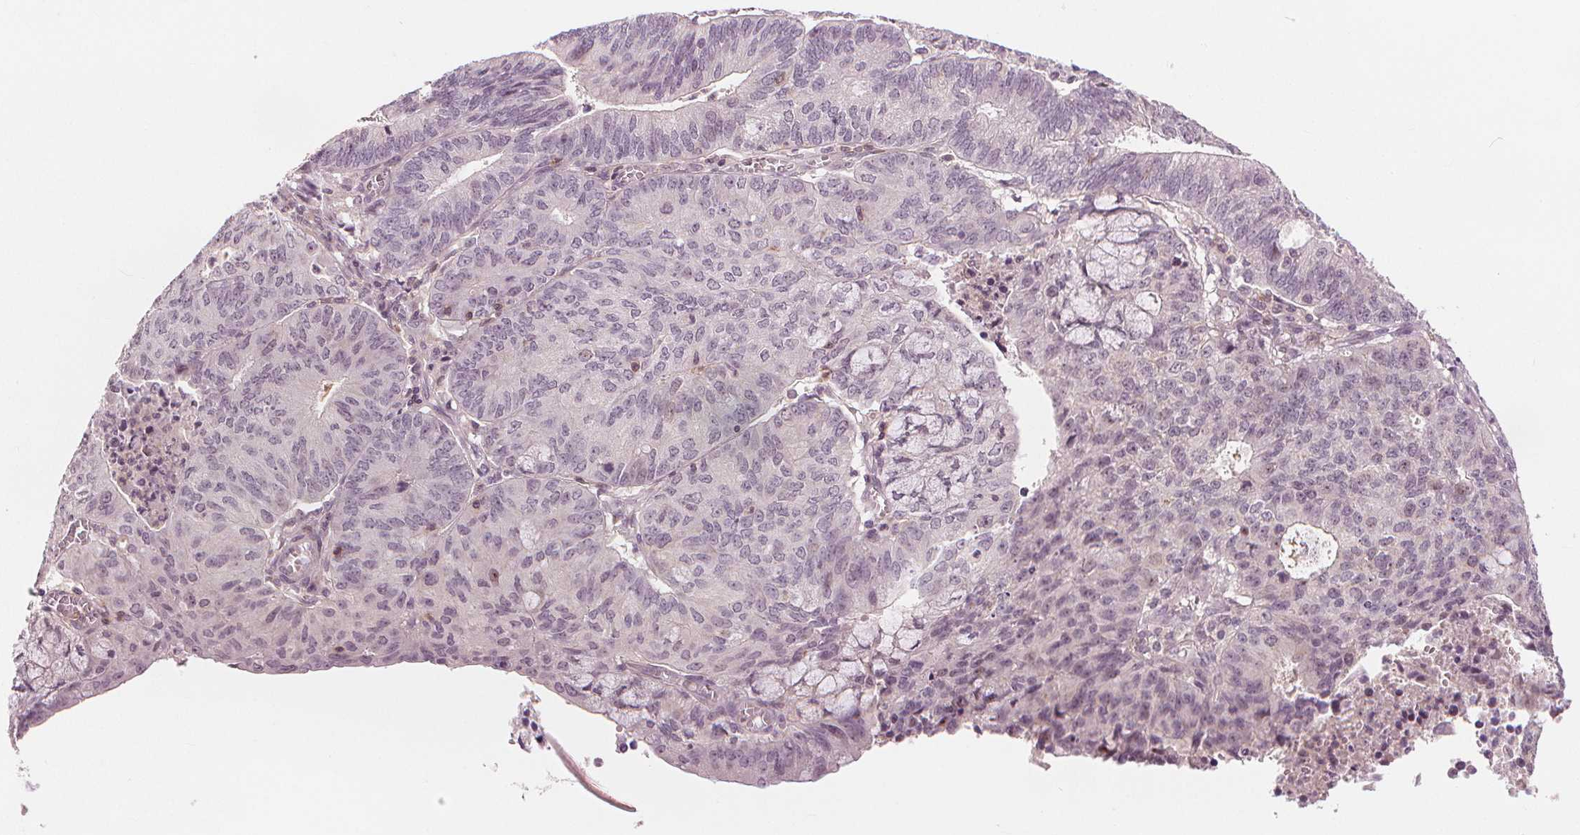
{"staining": {"intensity": "negative", "quantity": "none", "location": "none"}, "tissue": "endometrial cancer", "cell_type": "Tumor cells", "image_type": "cancer", "snomed": [{"axis": "morphology", "description": "Adenocarcinoma, NOS"}, {"axis": "topography", "description": "Endometrium"}], "caption": "Immunohistochemistry image of neoplastic tissue: adenocarcinoma (endometrial) stained with DAB reveals no significant protein positivity in tumor cells.", "gene": "SLC34A1", "patient": {"sex": "female", "age": 82}}